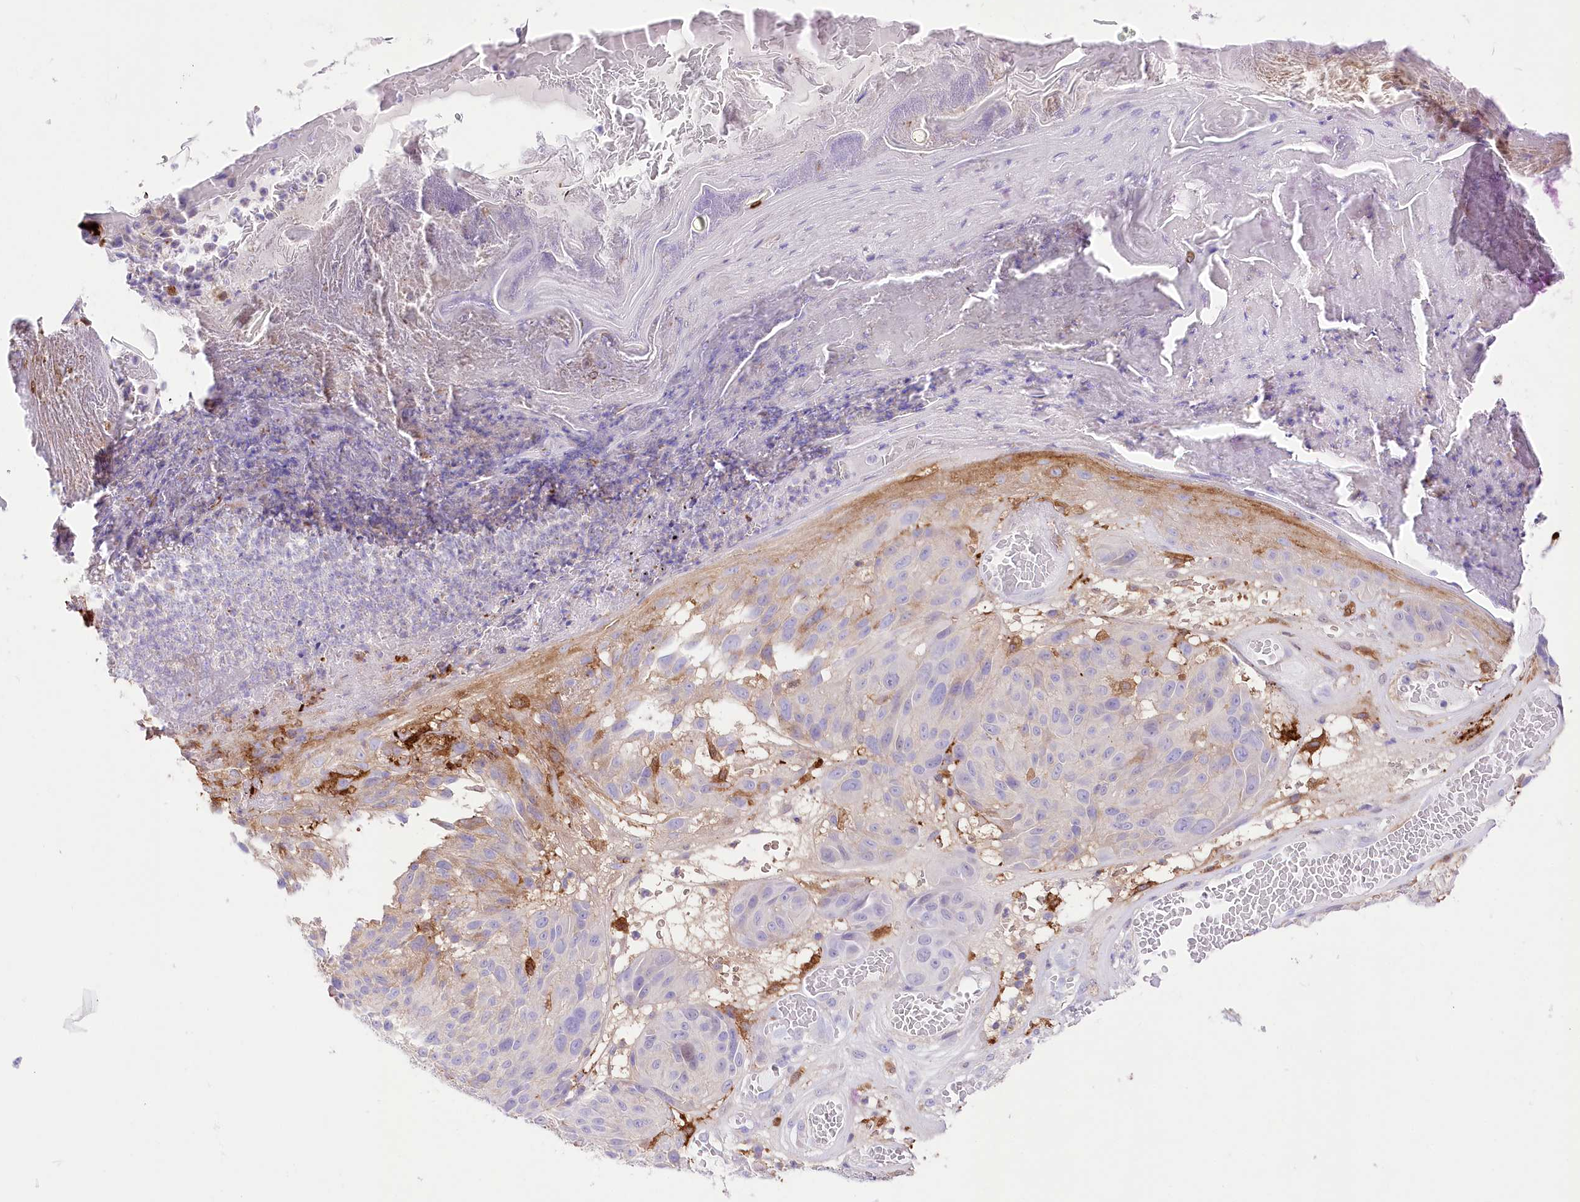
{"staining": {"intensity": "negative", "quantity": "none", "location": "none"}, "tissue": "melanoma", "cell_type": "Tumor cells", "image_type": "cancer", "snomed": [{"axis": "morphology", "description": "Malignant melanoma, NOS"}, {"axis": "topography", "description": "Skin"}], "caption": "IHC photomicrograph of neoplastic tissue: malignant melanoma stained with DAB (3,3'-diaminobenzidine) shows no significant protein expression in tumor cells.", "gene": "DNAJC19", "patient": {"sex": "male", "age": 83}}